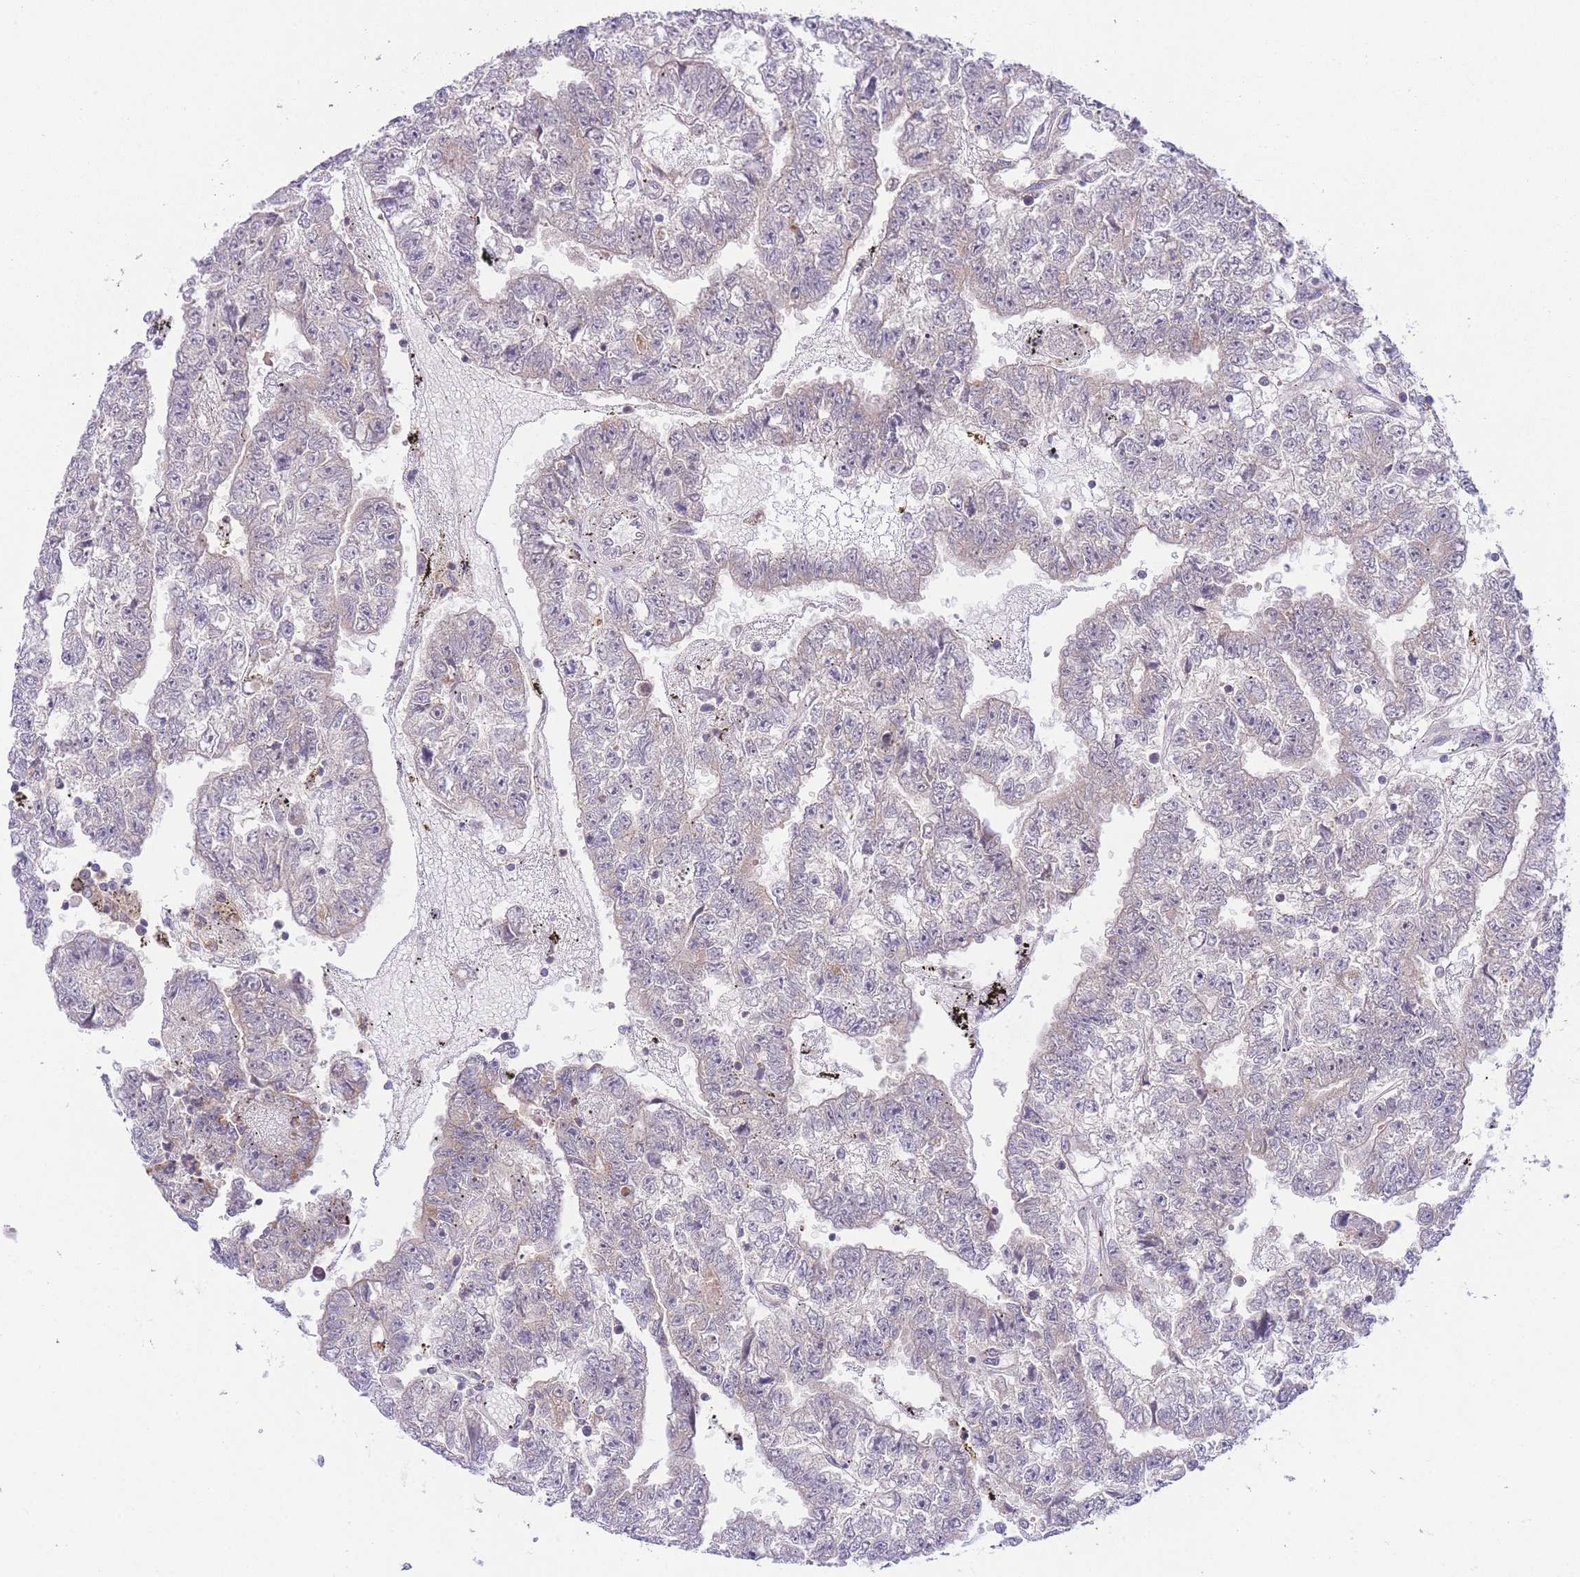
{"staining": {"intensity": "negative", "quantity": "none", "location": "none"}, "tissue": "testis cancer", "cell_type": "Tumor cells", "image_type": "cancer", "snomed": [{"axis": "morphology", "description": "Carcinoma, Embryonal, NOS"}, {"axis": "topography", "description": "Testis"}], "caption": "Testis embryonal carcinoma was stained to show a protein in brown. There is no significant staining in tumor cells. (DAB (3,3'-diaminobenzidine) IHC with hematoxylin counter stain).", "gene": "TMED3", "patient": {"sex": "male", "age": 25}}